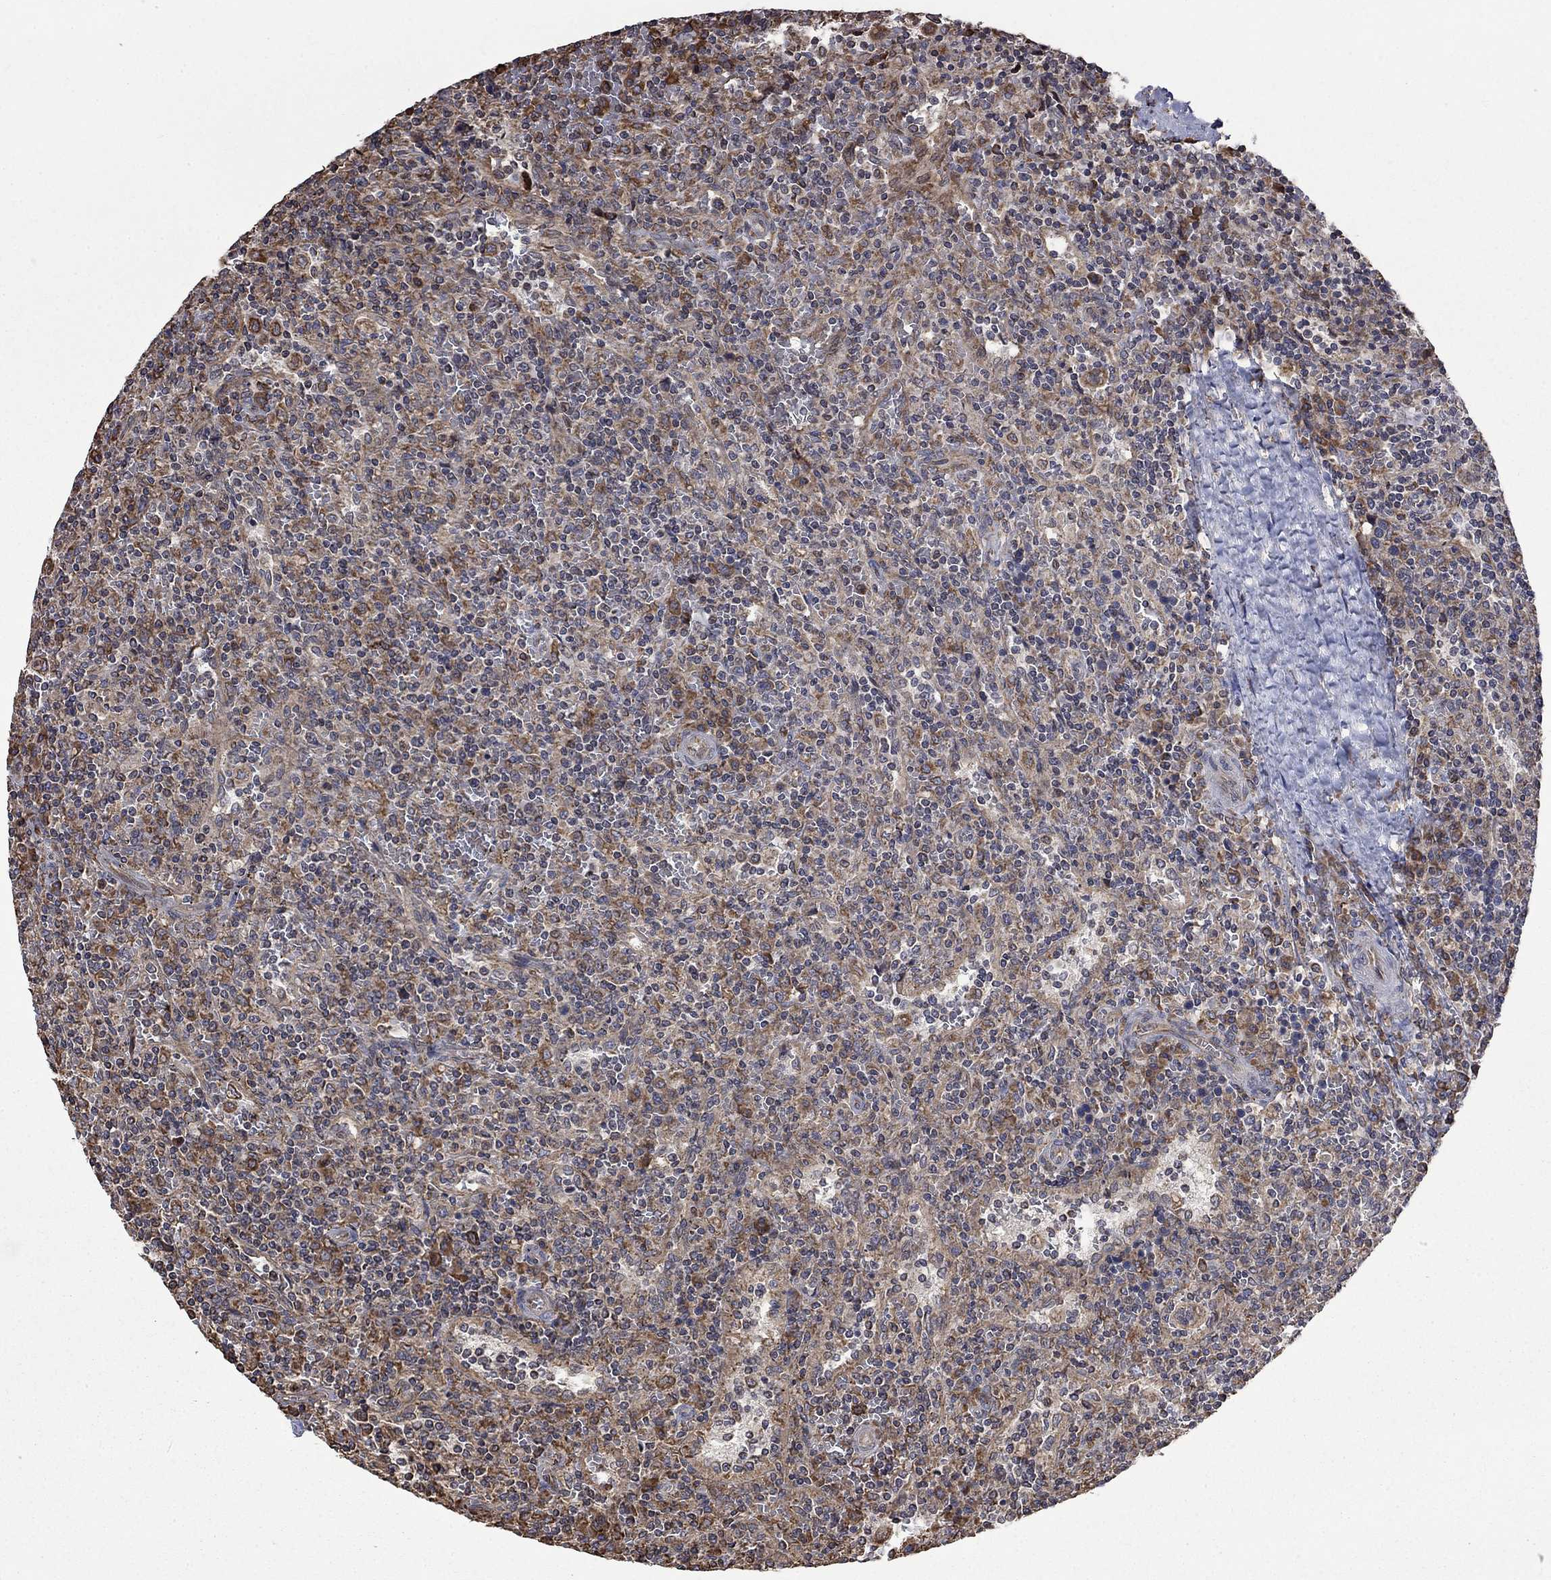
{"staining": {"intensity": "moderate", "quantity": "<25%", "location": "cytoplasmic/membranous"}, "tissue": "lymphoma", "cell_type": "Tumor cells", "image_type": "cancer", "snomed": [{"axis": "morphology", "description": "Malignant lymphoma, non-Hodgkin's type, Low grade"}, {"axis": "topography", "description": "Spleen"}], "caption": "A brown stain labels moderate cytoplasmic/membranous staining of a protein in low-grade malignant lymphoma, non-Hodgkin's type tumor cells. The staining is performed using DAB (3,3'-diaminobenzidine) brown chromogen to label protein expression. The nuclei are counter-stained blue using hematoxylin.", "gene": "ESRRA", "patient": {"sex": "male", "age": 62}}